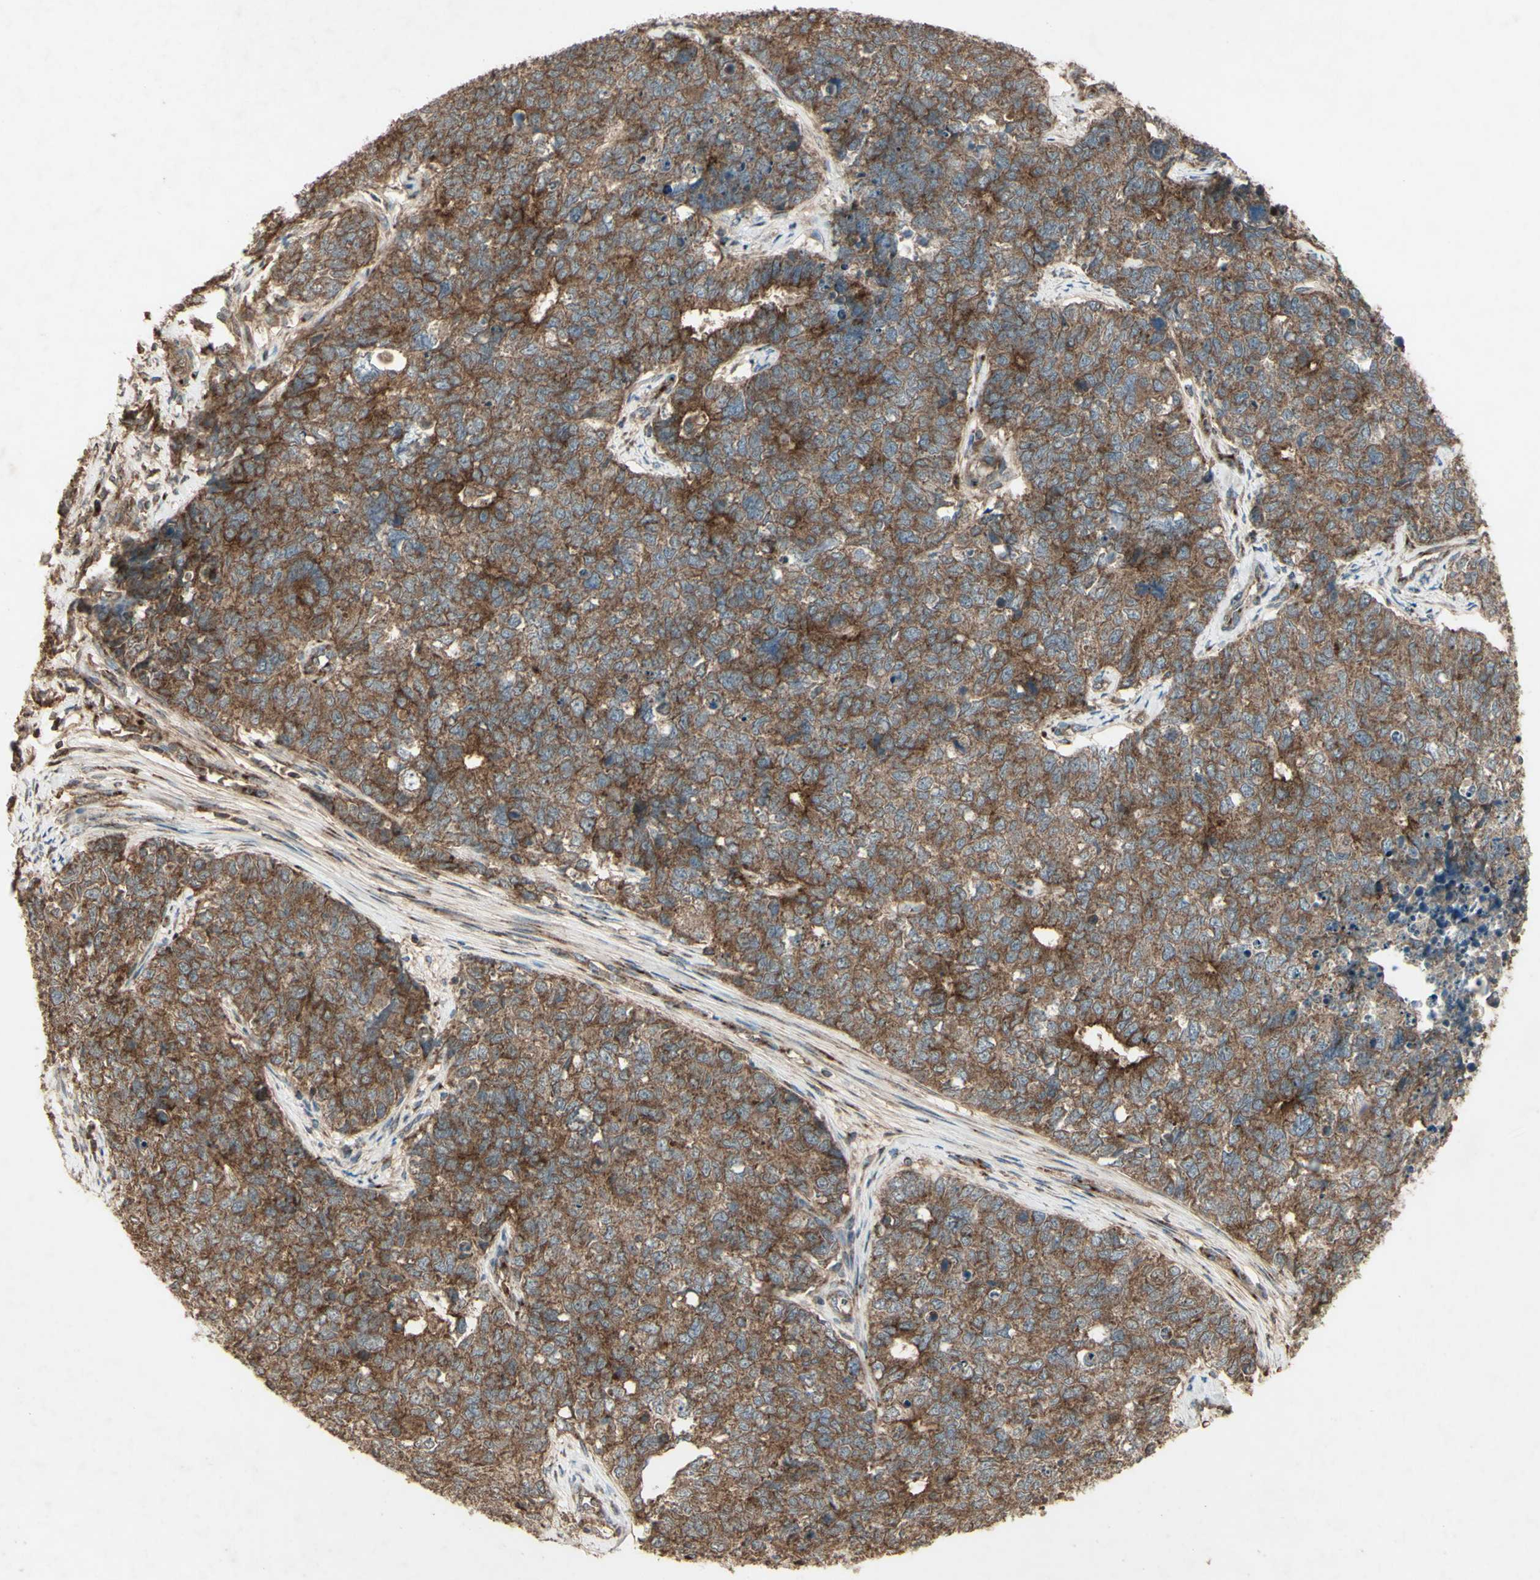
{"staining": {"intensity": "moderate", "quantity": ">75%", "location": "cytoplasmic/membranous"}, "tissue": "cervical cancer", "cell_type": "Tumor cells", "image_type": "cancer", "snomed": [{"axis": "morphology", "description": "Squamous cell carcinoma, NOS"}, {"axis": "topography", "description": "Cervix"}], "caption": "IHC of cervical cancer (squamous cell carcinoma) shows medium levels of moderate cytoplasmic/membranous expression in about >75% of tumor cells. (Stains: DAB (3,3'-diaminobenzidine) in brown, nuclei in blue, Microscopy: brightfield microscopy at high magnification).", "gene": "AP1G1", "patient": {"sex": "female", "age": 63}}